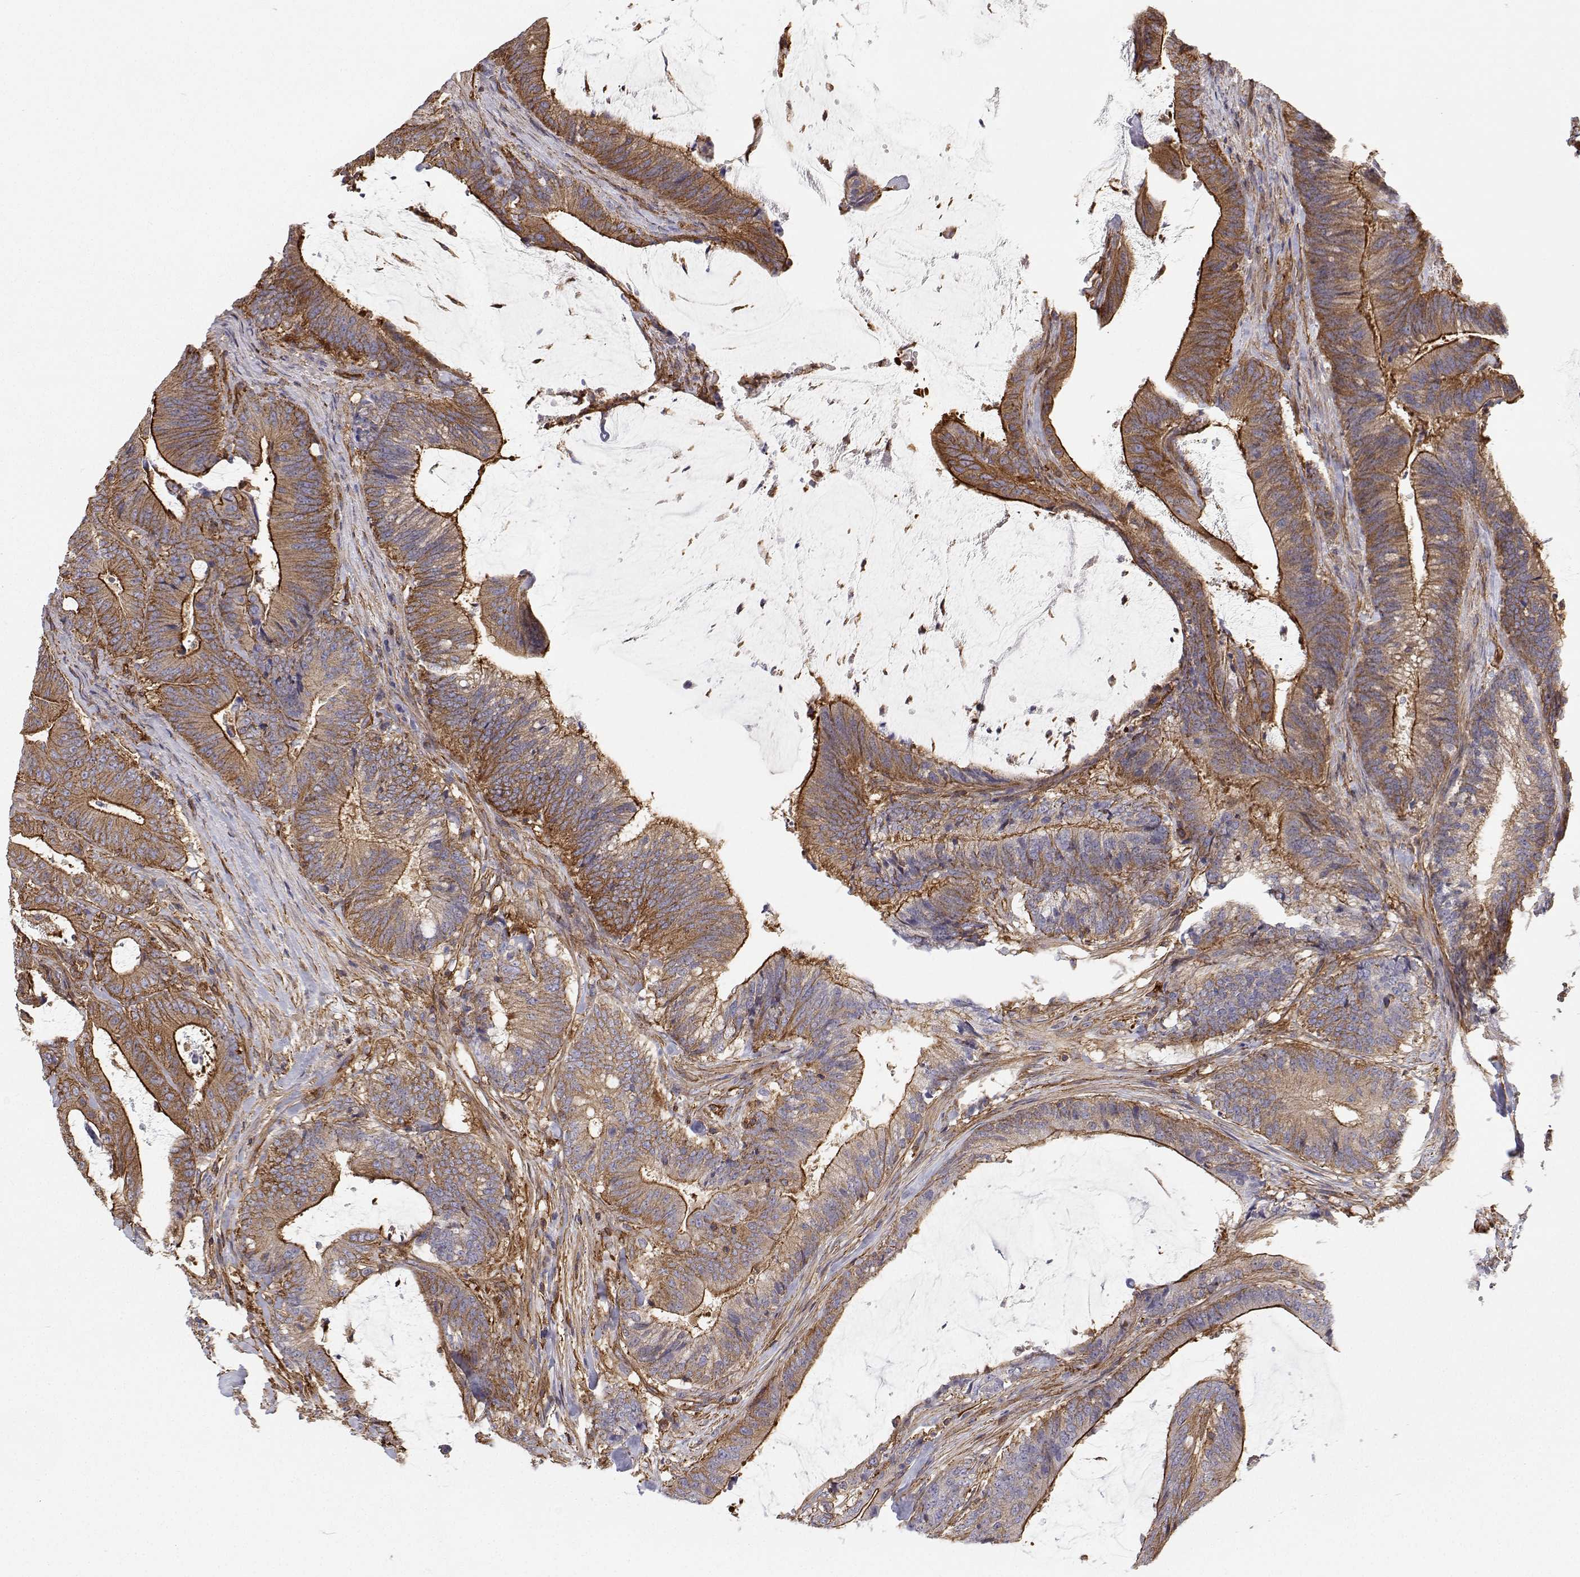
{"staining": {"intensity": "moderate", "quantity": ">75%", "location": "cytoplasmic/membranous"}, "tissue": "colorectal cancer", "cell_type": "Tumor cells", "image_type": "cancer", "snomed": [{"axis": "morphology", "description": "Adenocarcinoma, NOS"}, {"axis": "topography", "description": "Colon"}], "caption": "A brown stain highlights moderate cytoplasmic/membranous expression of a protein in human colorectal cancer tumor cells.", "gene": "MYH9", "patient": {"sex": "female", "age": 43}}